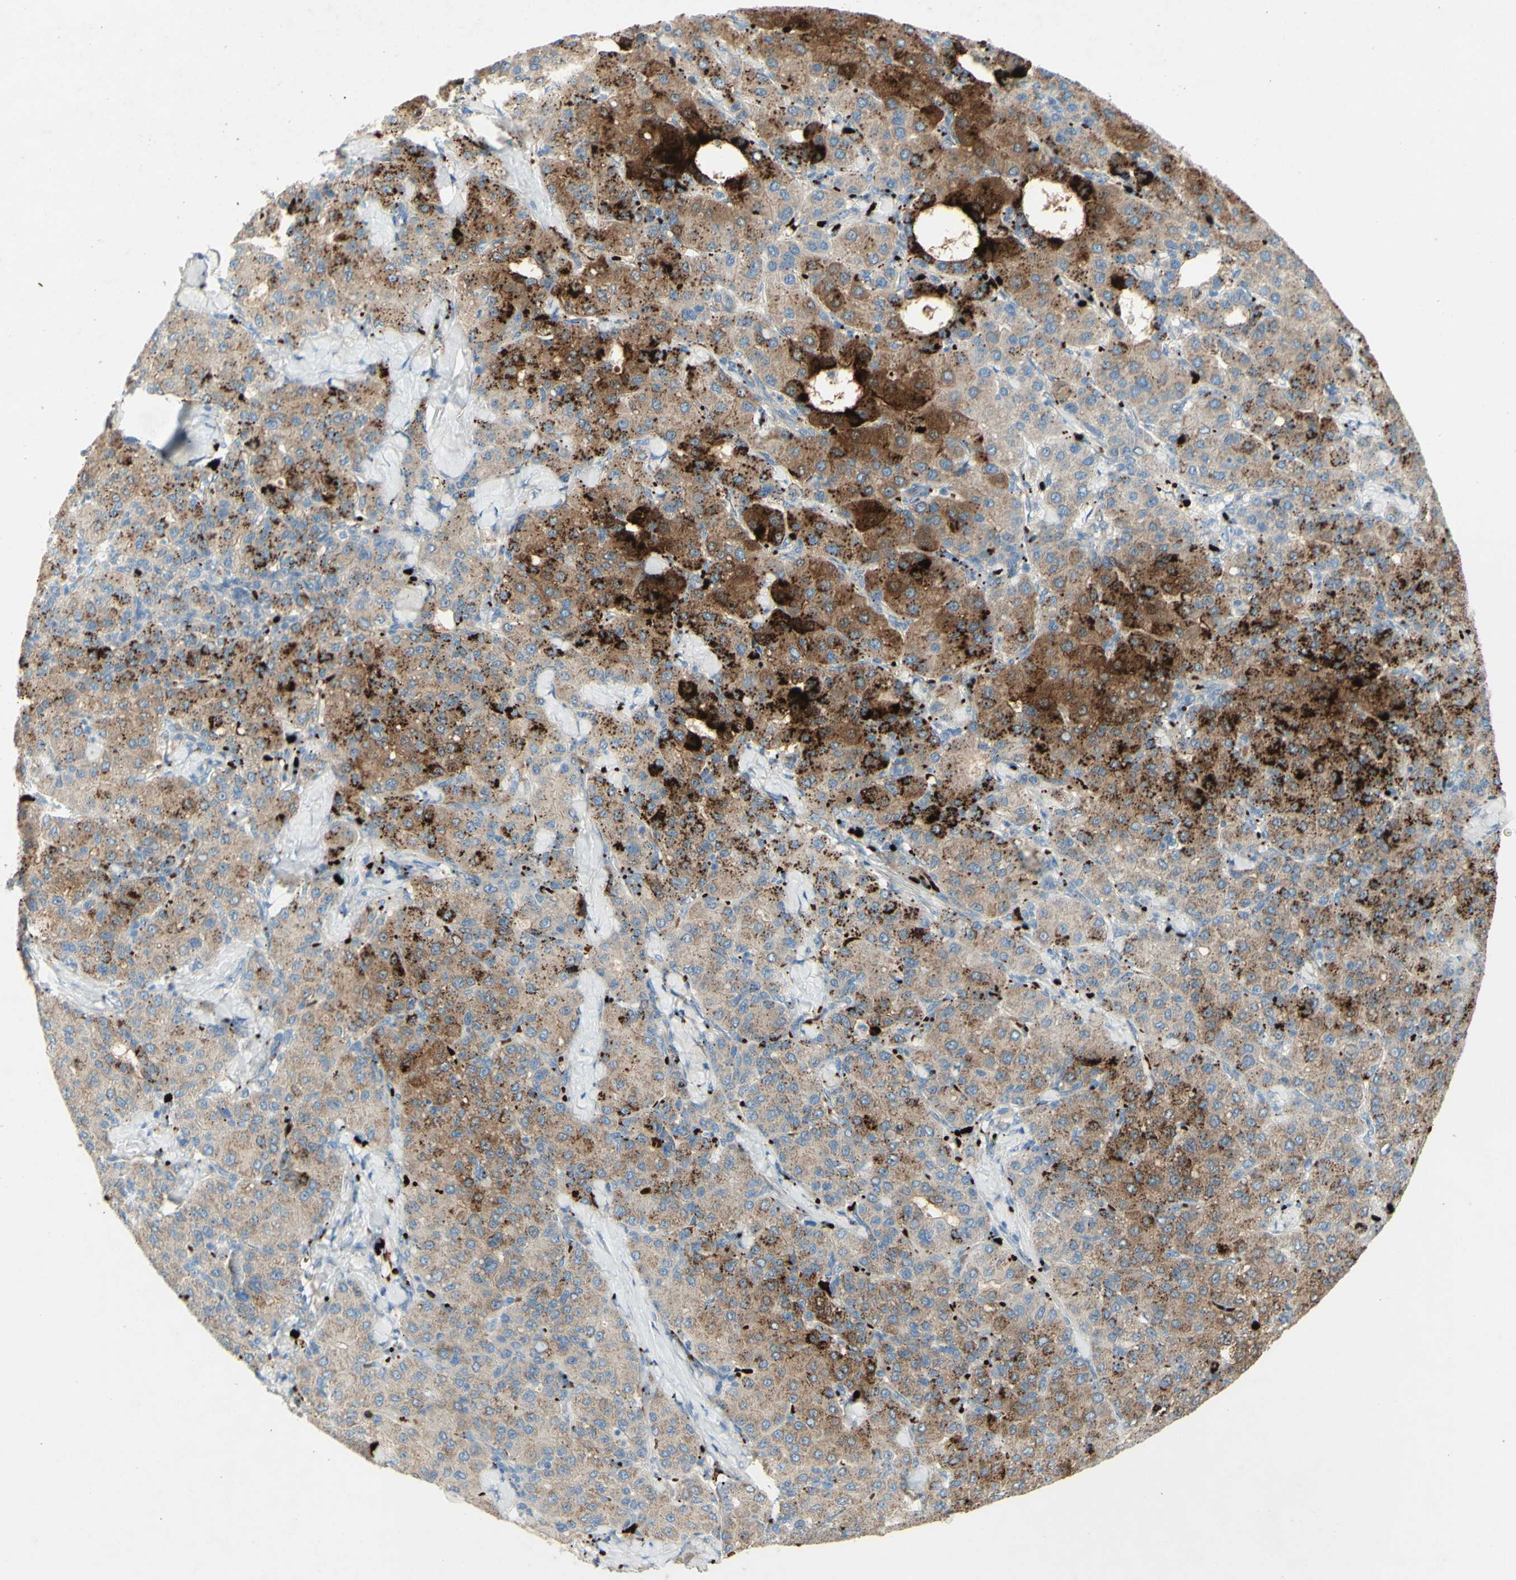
{"staining": {"intensity": "weak", "quantity": ">75%", "location": "cytoplasmic/membranous"}, "tissue": "liver cancer", "cell_type": "Tumor cells", "image_type": "cancer", "snomed": [{"axis": "morphology", "description": "Carcinoma, Hepatocellular, NOS"}, {"axis": "topography", "description": "Liver"}], "caption": "Tumor cells reveal weak cytoplasmic/membranous expression in approximately >75% of cells in liver hepatocellular carcinoma. The staining was performed using DAB (3,3'-diaminobenzidine) to visualize the protein expression in brown, while the nuclei were stained in blue with hematoxylin (Magnification: 20x).", "gene": "GAN", "patient": {"sex": "male", "age": 65}}